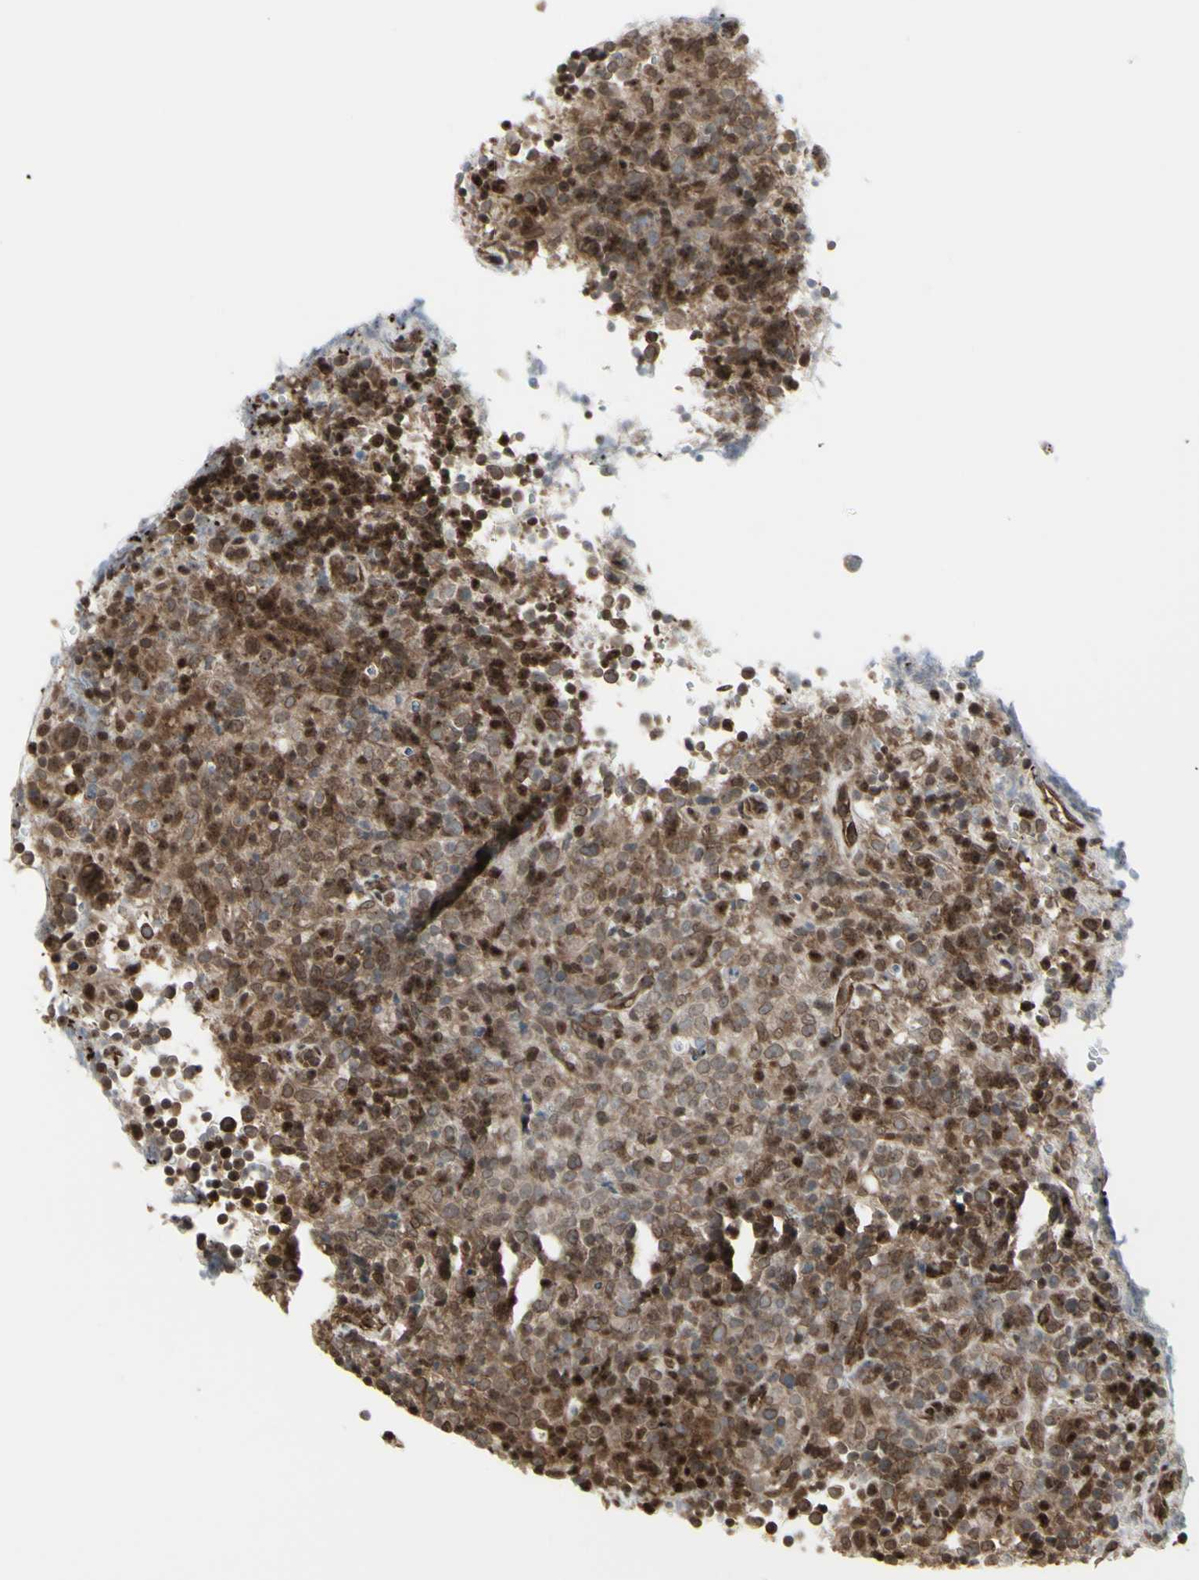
{"staining": {"intensity": "strong", "quantity": ">75%", "location": "cytoplasmic/membranous,nuclear"}, "tissue": "lymphoma", "cell_type": "Tumor cells", "image_type": "cancer", "snomed": [{"axis": "morphology", "description": "Malignant lymphoma, non-Hodgkin's type, High grade"}, {"axis": "topography", "description": "Lymph node"}], "caption": "The micrograph shows staining of lymphoma, revealing strong cytoplasmic/membranous and nuclear protein positivity (brown color) within tumor cells.", "gene": "DTX3L", "patient": {"sex": "female", "age": 76}}